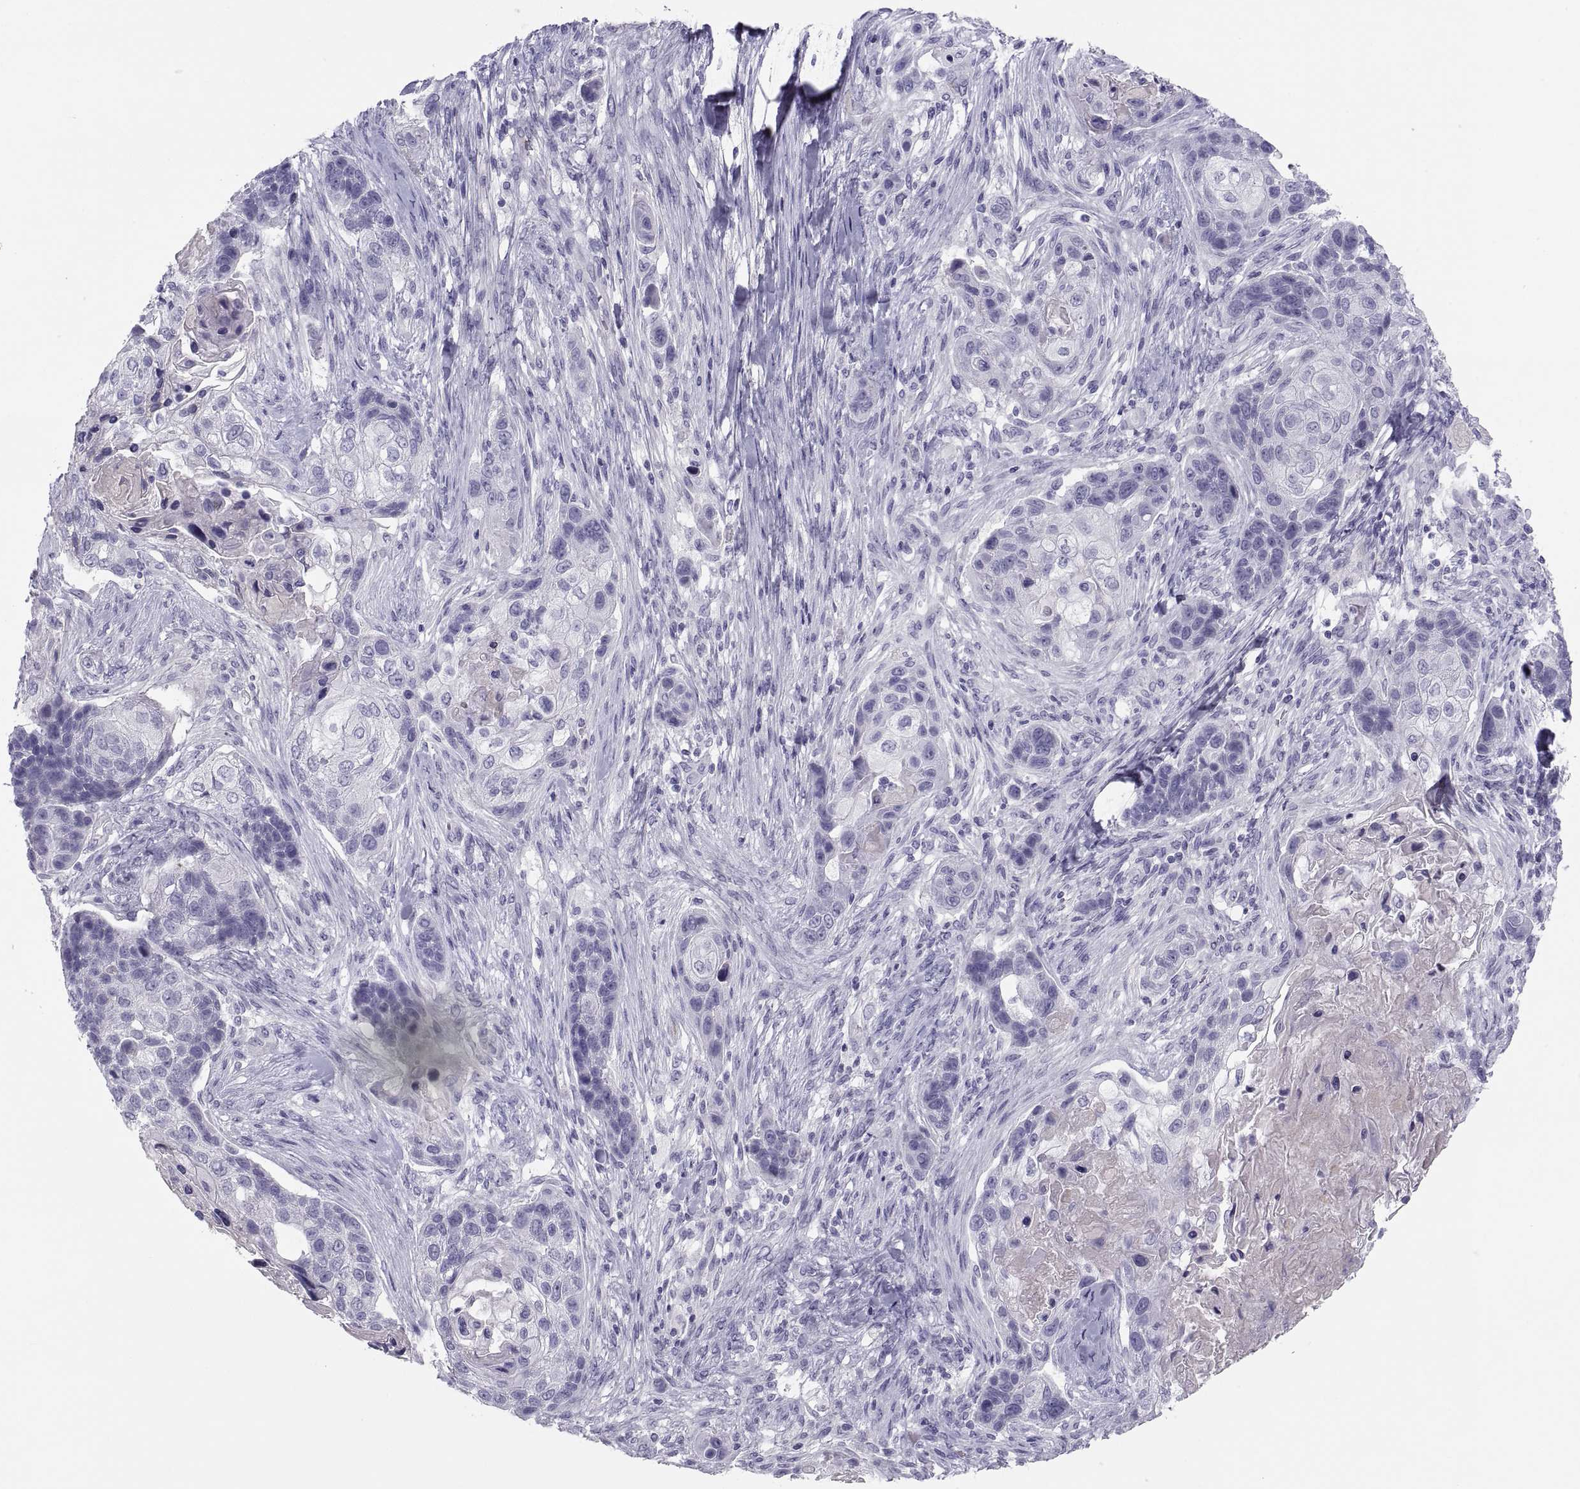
{"staining": {"intensity": "negative", "quantity": "none", "location": "none"}, "tissue": "lung cancer", "cell_type": "Tumor cells", "image_type": "cancer", "snomed": [{"axis": "morphology", "description": "Squamous cell carcinoma, NOS"}, {"axis": "topography", "description": "Lung"}], "caption": "Immunohistochemistry image of lung squamous cell carcinoma stained for a protein (brown), which demonstrates no staining in tumor cells.", "gene": "MAGEB2", "patient": {"sex": "male", "age": 69}}